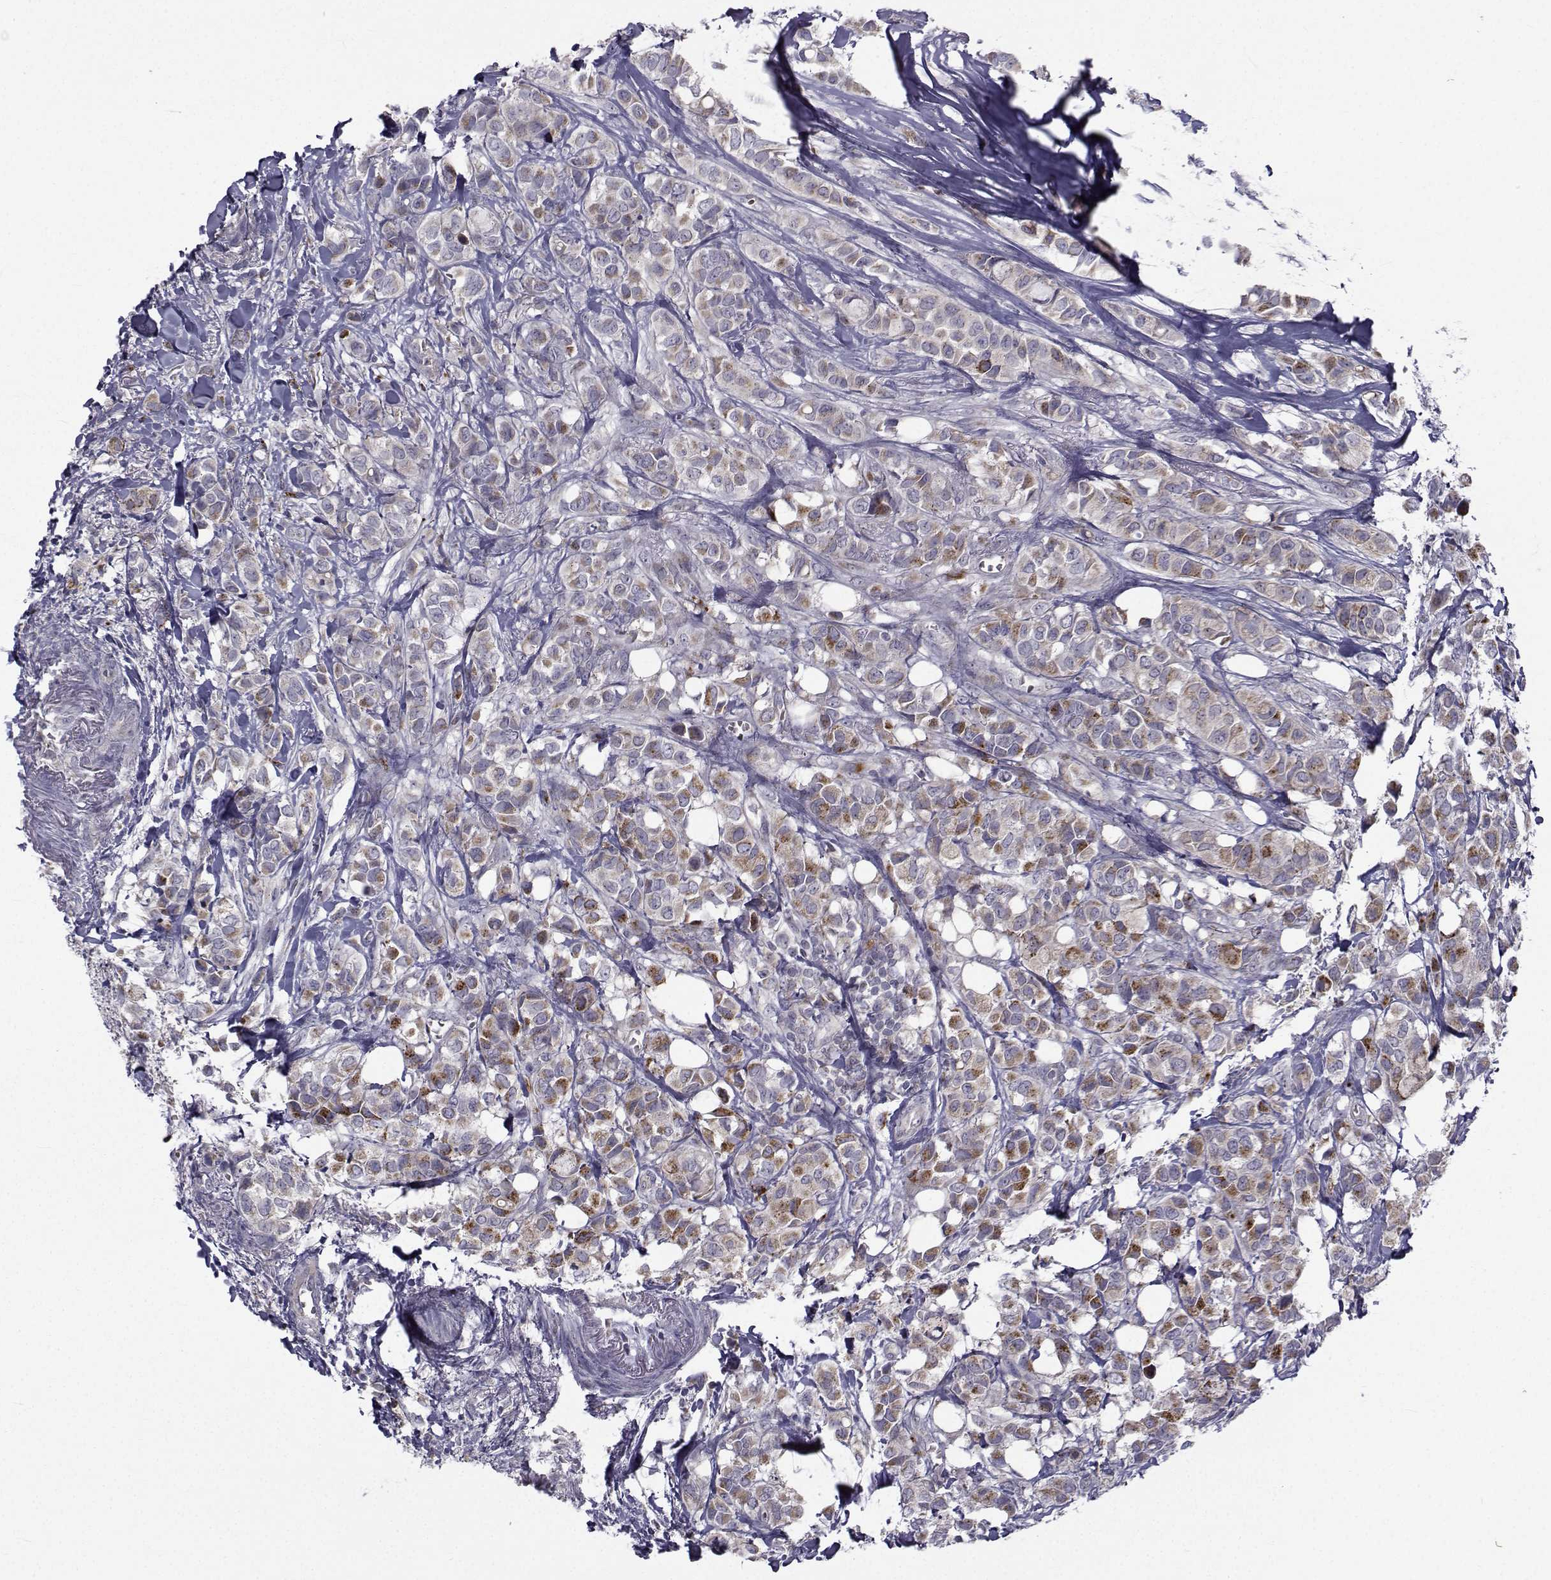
{"staining": {"intensity": "moderate", "quantity": "<25%", "location": "cytoplasmic/membranous"}, "tissue": "breast cancer", "cell_type": "Tumor cells", "image_type": "cancer", "snomed": [{"axis": "morphology", "description": "Duct carcinoma"}, {"axis": "topography", "description": "Breast"}], "caption": "A photomicrograph of breast infiltrating ductal carcinoma stained for a protein displays moderate cytoplasmic/membranous brown staining in tumor cells.", "gene": "ANGPT1", "patient": {"sex": "female", "age": 85}}